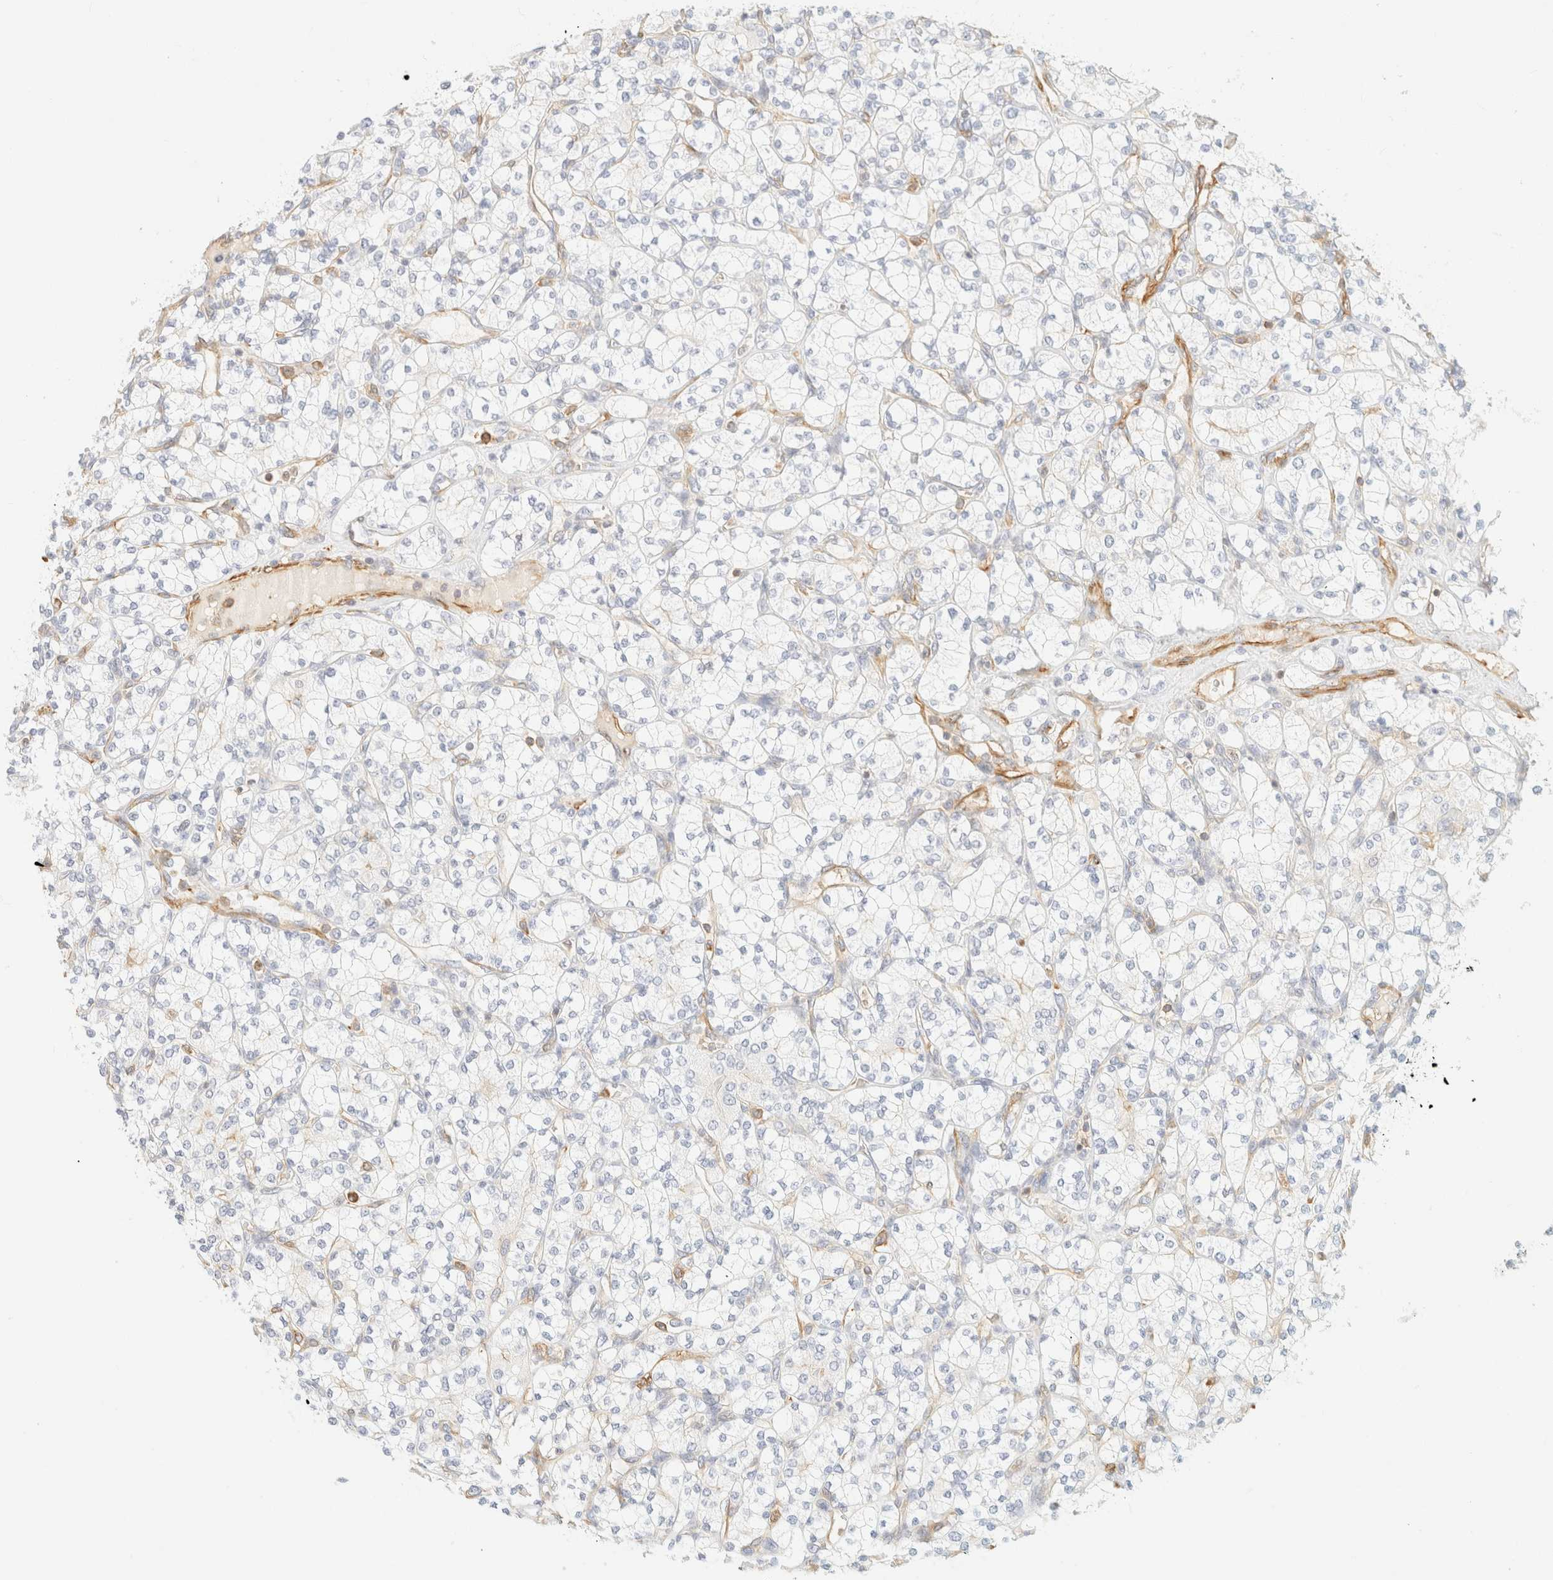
{"staining": {"intensity": "negative", "quantity": "none", "location": "none"}, "tissue": "renal cancer", "cell_type": "Tumor cells", "image_type": "cancer", "snomed": [{"axis": "morphology", "description": "Adenocarcinoma, NOS"}, {"axis": "topography", "description": "Kidney"}], "caption": "High power microscopy image of an immunohistochemistry (IHC) histopathology image of renal cancer, revealing no significant positivity in tumor cells.", "gene": "OTOP2", "patient": {"sex": "male", "age": 77}}